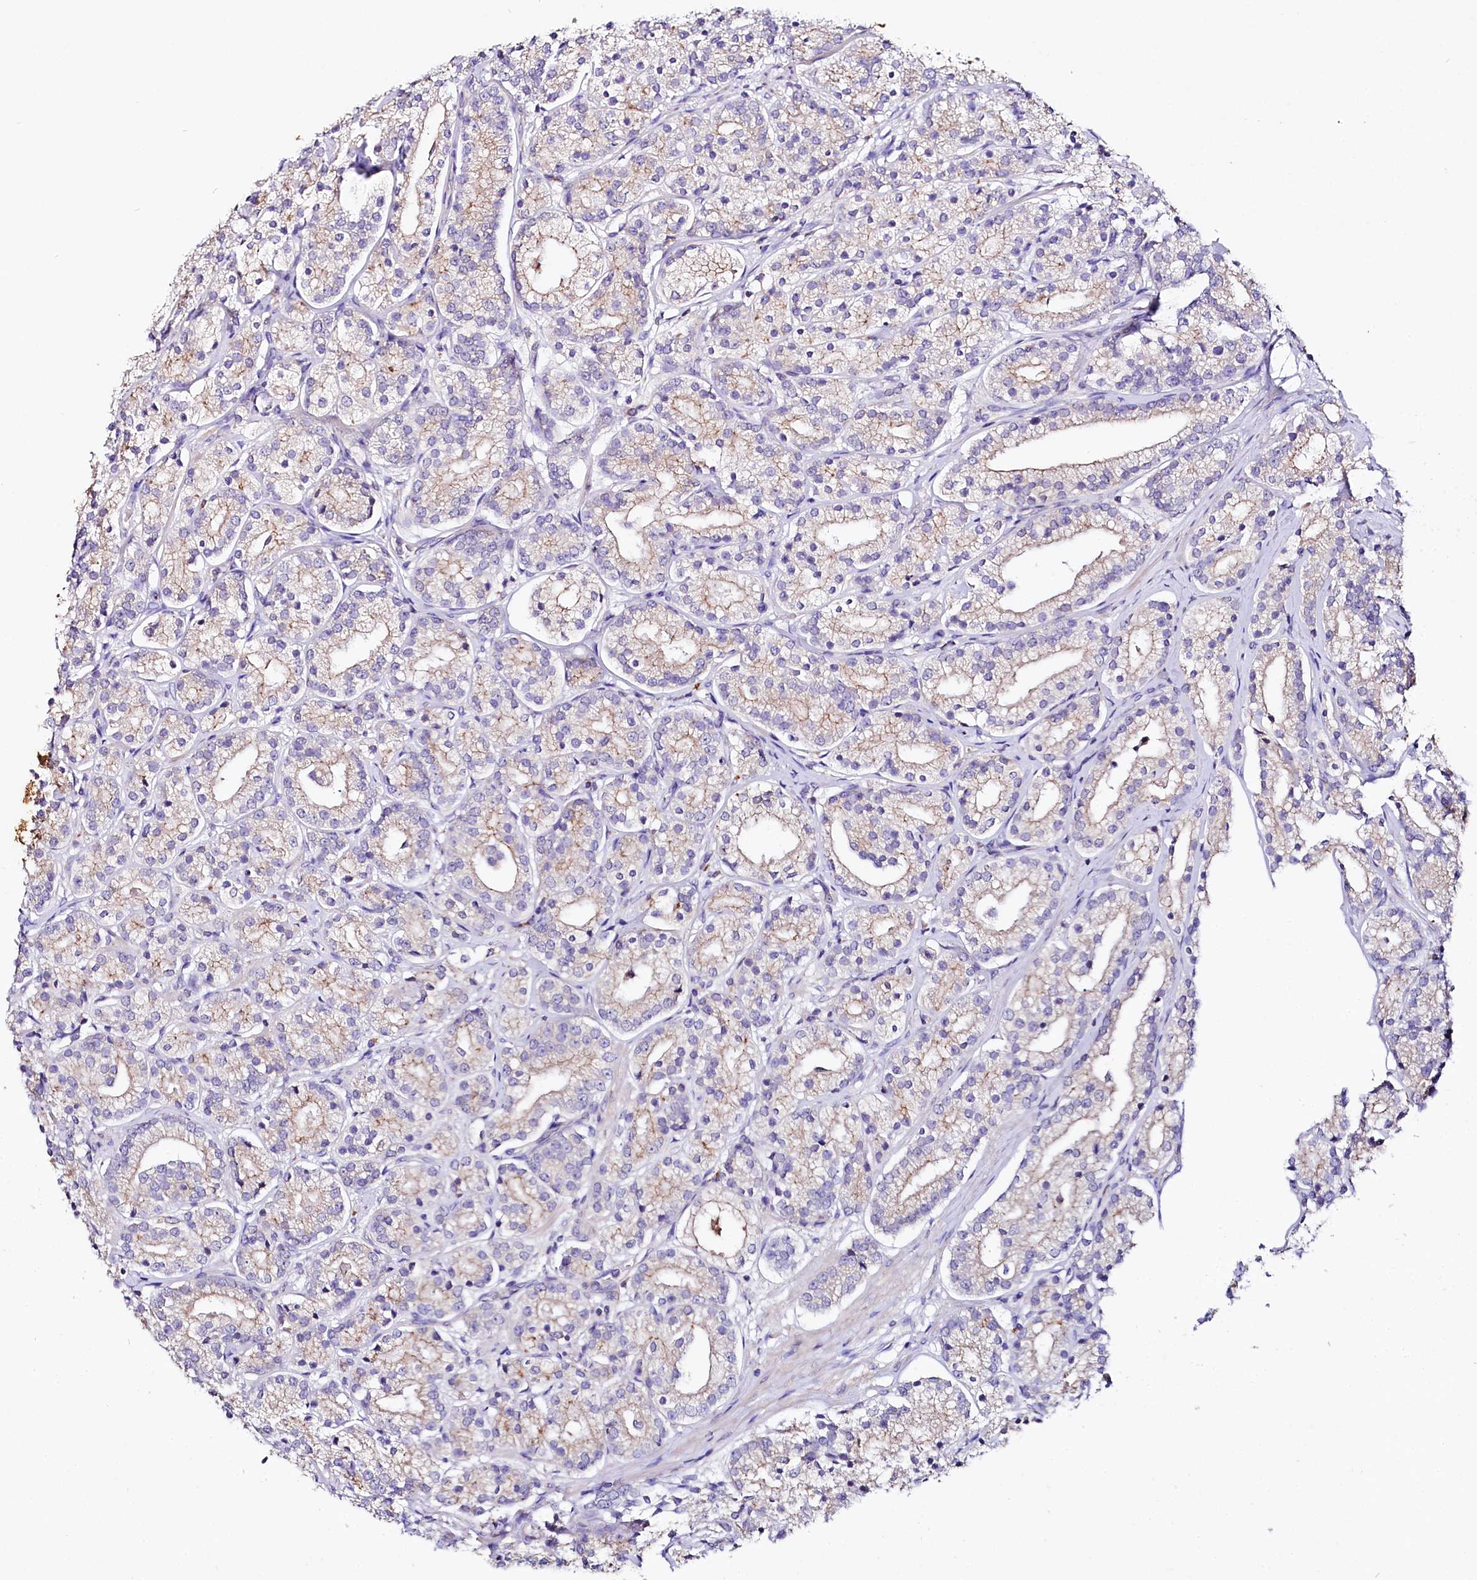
{"staining": {"intensity": "moderate", "quantity": "25%-75%", "location": "cytoplasmic/membranous"}, "tissue": "prostate cancer", "cell_type": "Tumor cells", "image_type": "cancer", "snomed": [{"axis": "morphology", "description": "Adenocarcinoma, High grade"}, {"axis": "topography", "description": "Prostate"}], "caption": "Immunohistochemistry (DAB (3,3'-diaminobenzidine)) staining of prostate cancer exhibits moderate cytoplasmic/membranous protein positivity in approximately 25%-75% of tumor cells.", "gene": "SACM1L", "patient": {"sex": "male", "age": 69}}